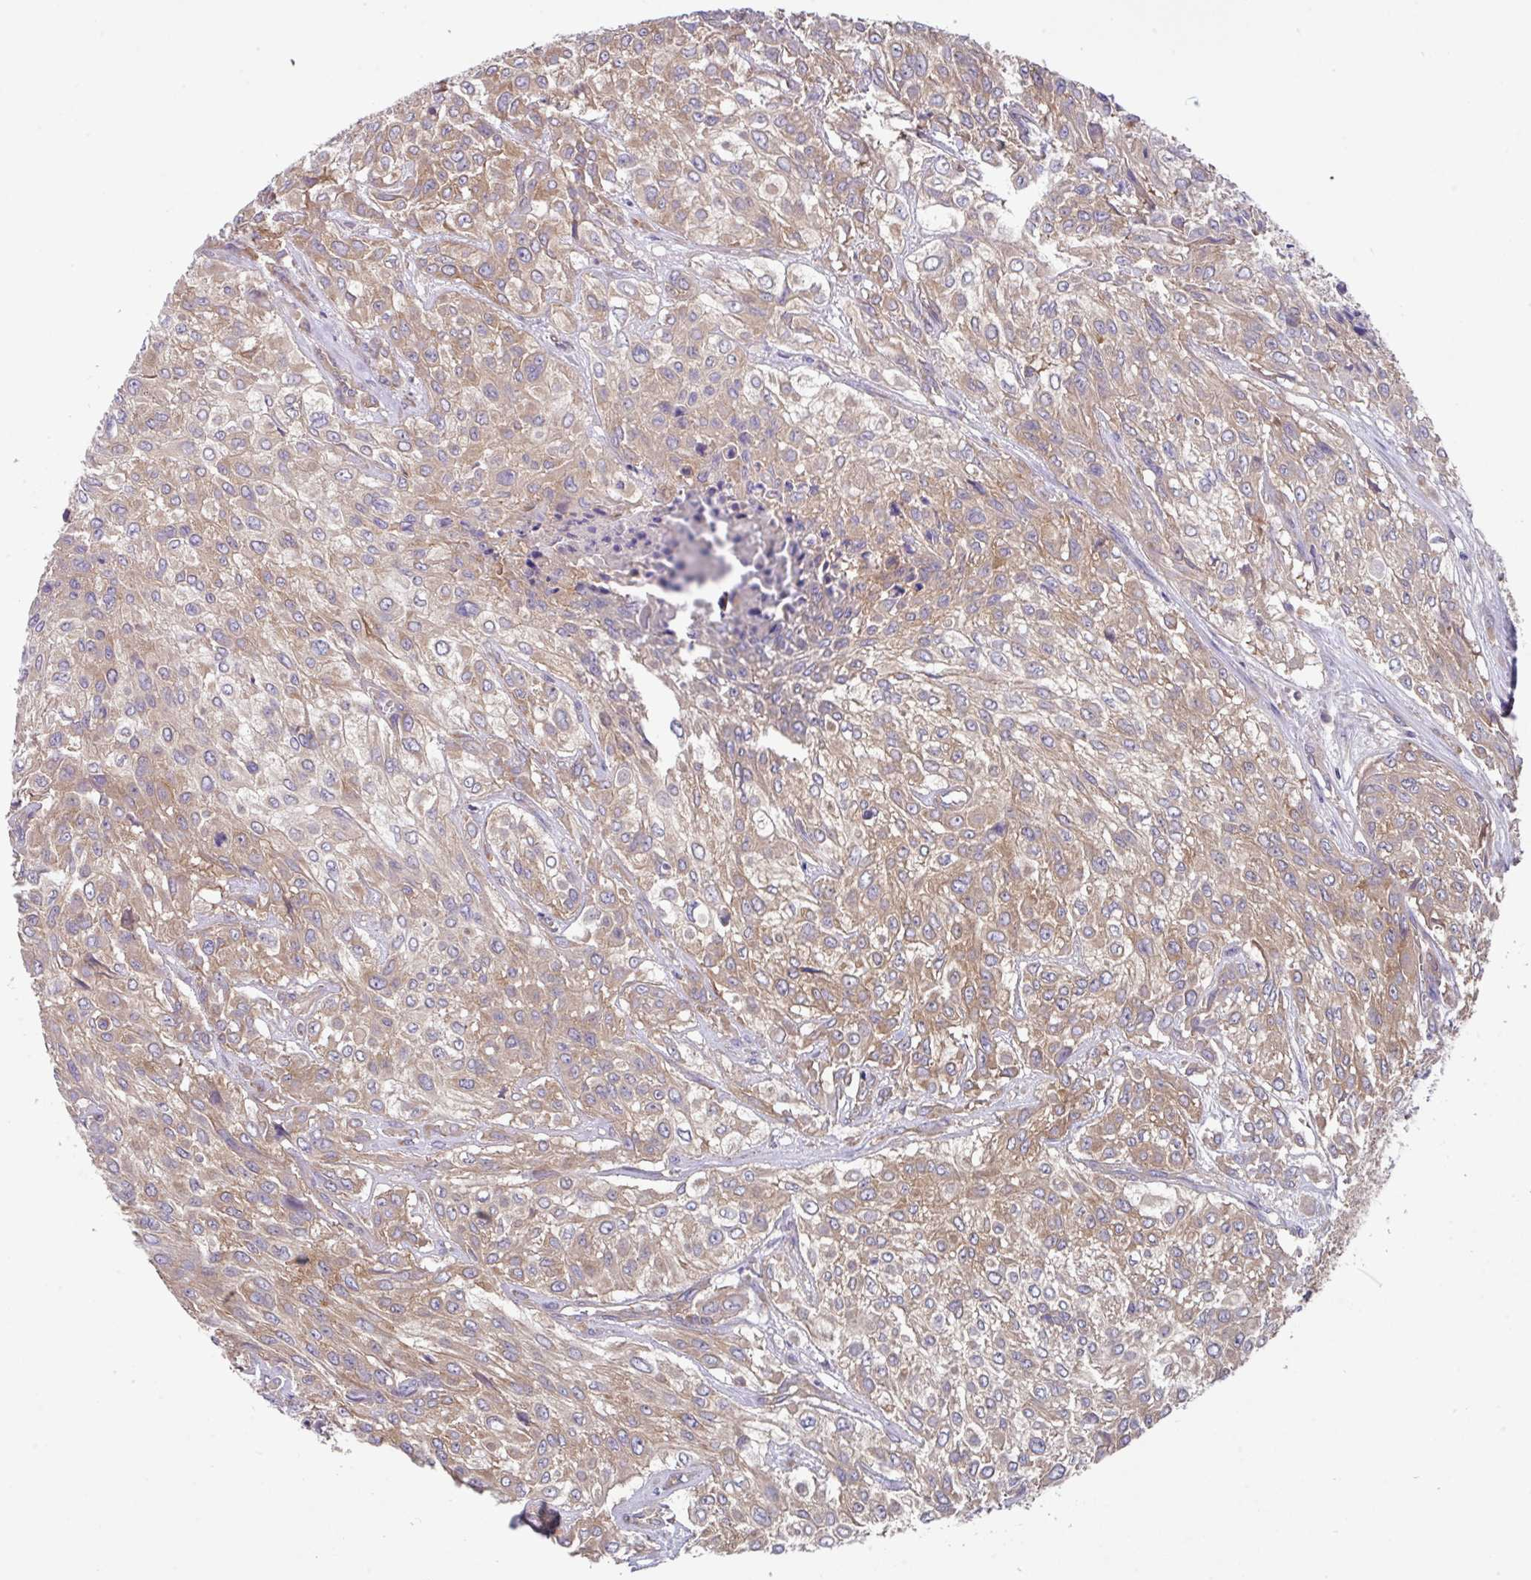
{"staining": {"intensity": "moderate", "quantity": "25%-75%", "location": "cytoplasmic/membranous"}, "tissue": "urothelial cancer", "cell_type": "Tumor cells", "image_type": "cancer", "snomed": [{"axis": "morphology", "description": "Urothelial carcinoma, High grade"}, {"axis": "topography", "description": "Urinary bladder"}], "caption": "IHC (DAB (3,3'-diaminobenzidine)) staining of human urothelial cancer exhibits moderate cytoplasmic/membranous protein staining in about 25%-75% of tumor cells.", "gene": "EIF4B", "patient": {"sex": "male", "age": 57}}